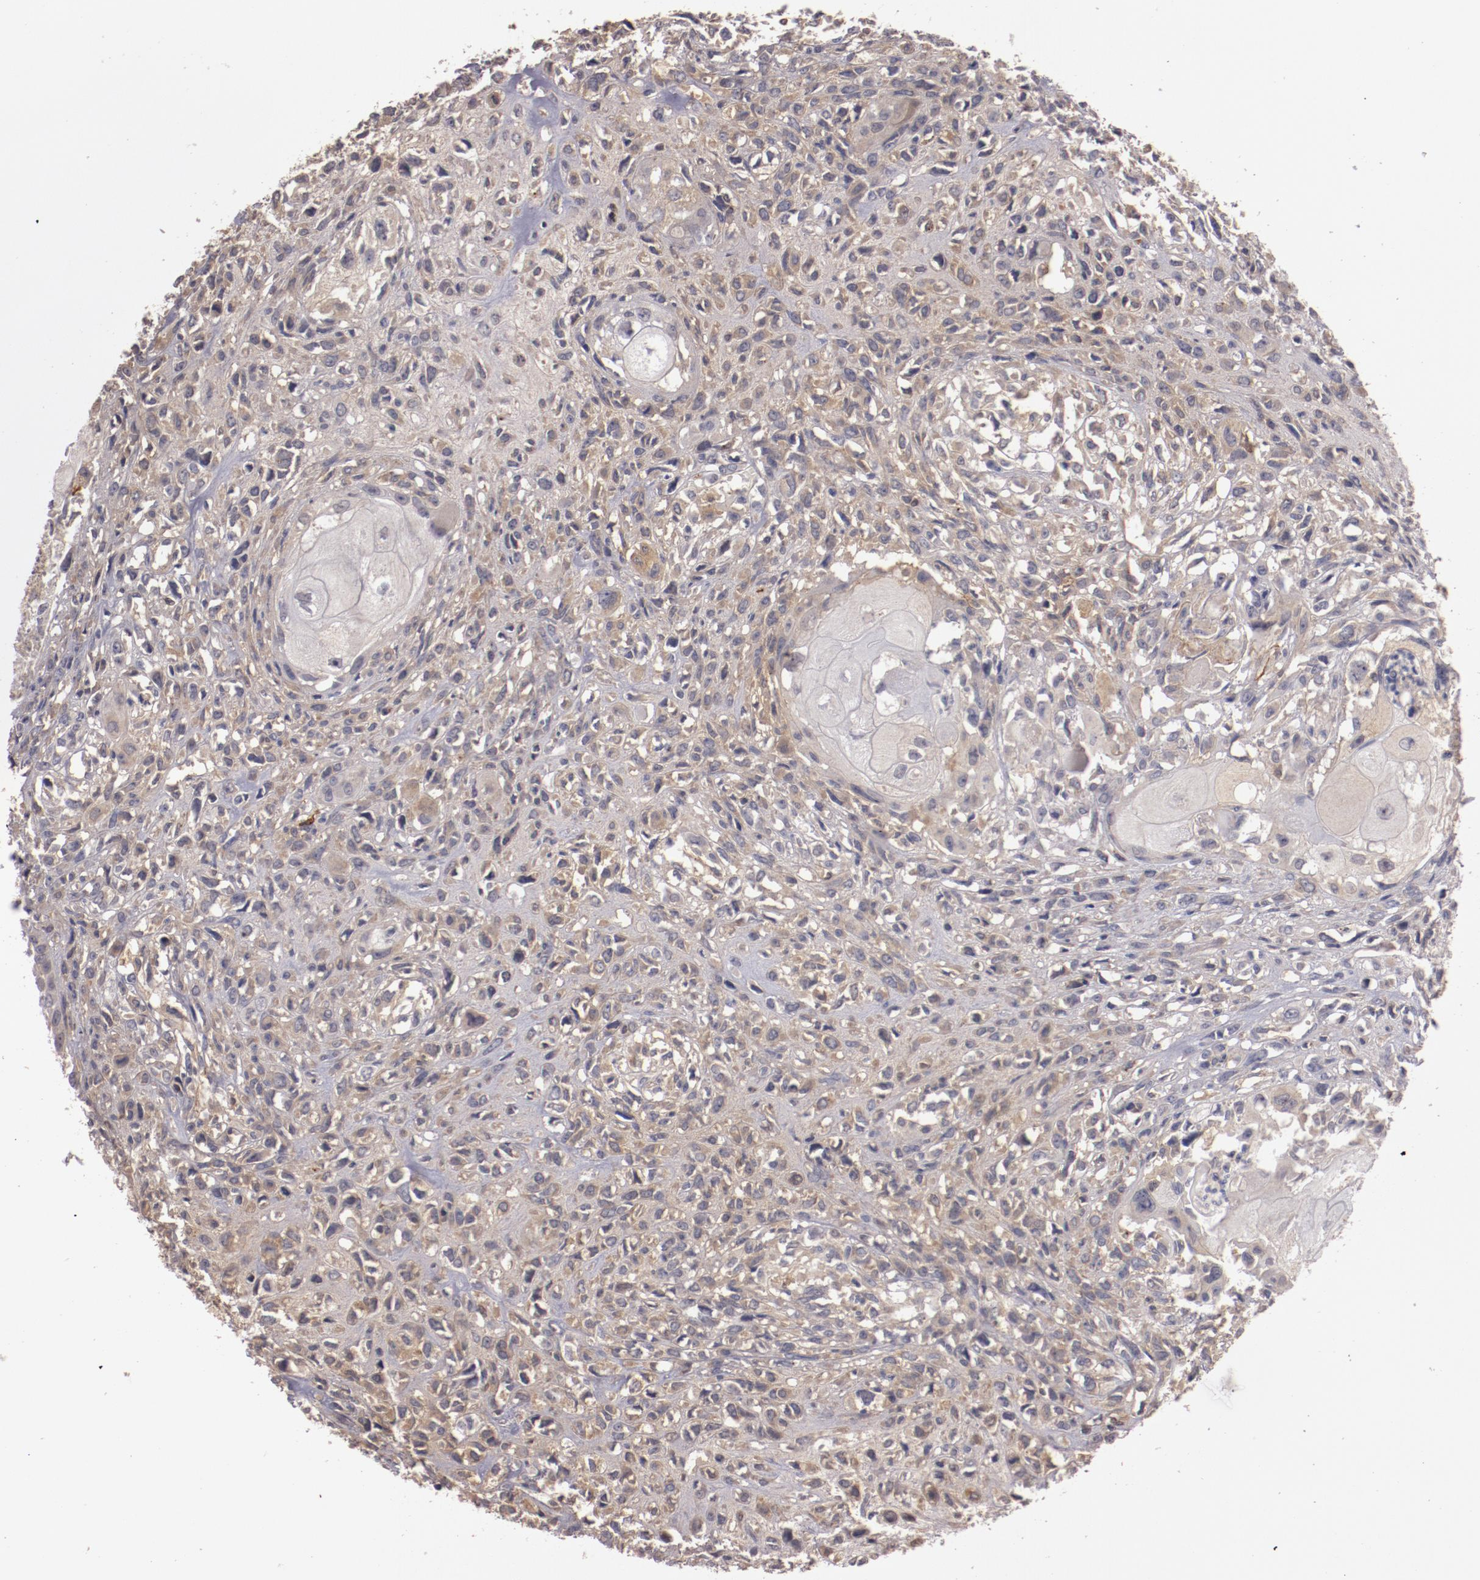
{"staining": {"intensity": "weak", "quantity": "25%-75%", "location": "cytoplasmic/membranous"}, "tissue": "head and neck cancer", "cell_type": "Tumor cells", "image_type": "cancer", "snomed": [{"axis": "morphology", "description": "Neoplasm, malignant, NOS"}, {"axis": "topography", "description": "Salivary gland"}, {"axis": "topography", "description": "Head-Neck"}], "caption": "Protein expression by immunohistochemistry (IHC) demonstrates weak cytoplasmic/membranous positivity in approximately 25%-75% of tumor cells in head and neck cancer. Immunohistochemistry stains the protein in brown and the nuclei are stained blue.", "gene": "MBL2", "patient": {"sex": "male", "age": 43}}